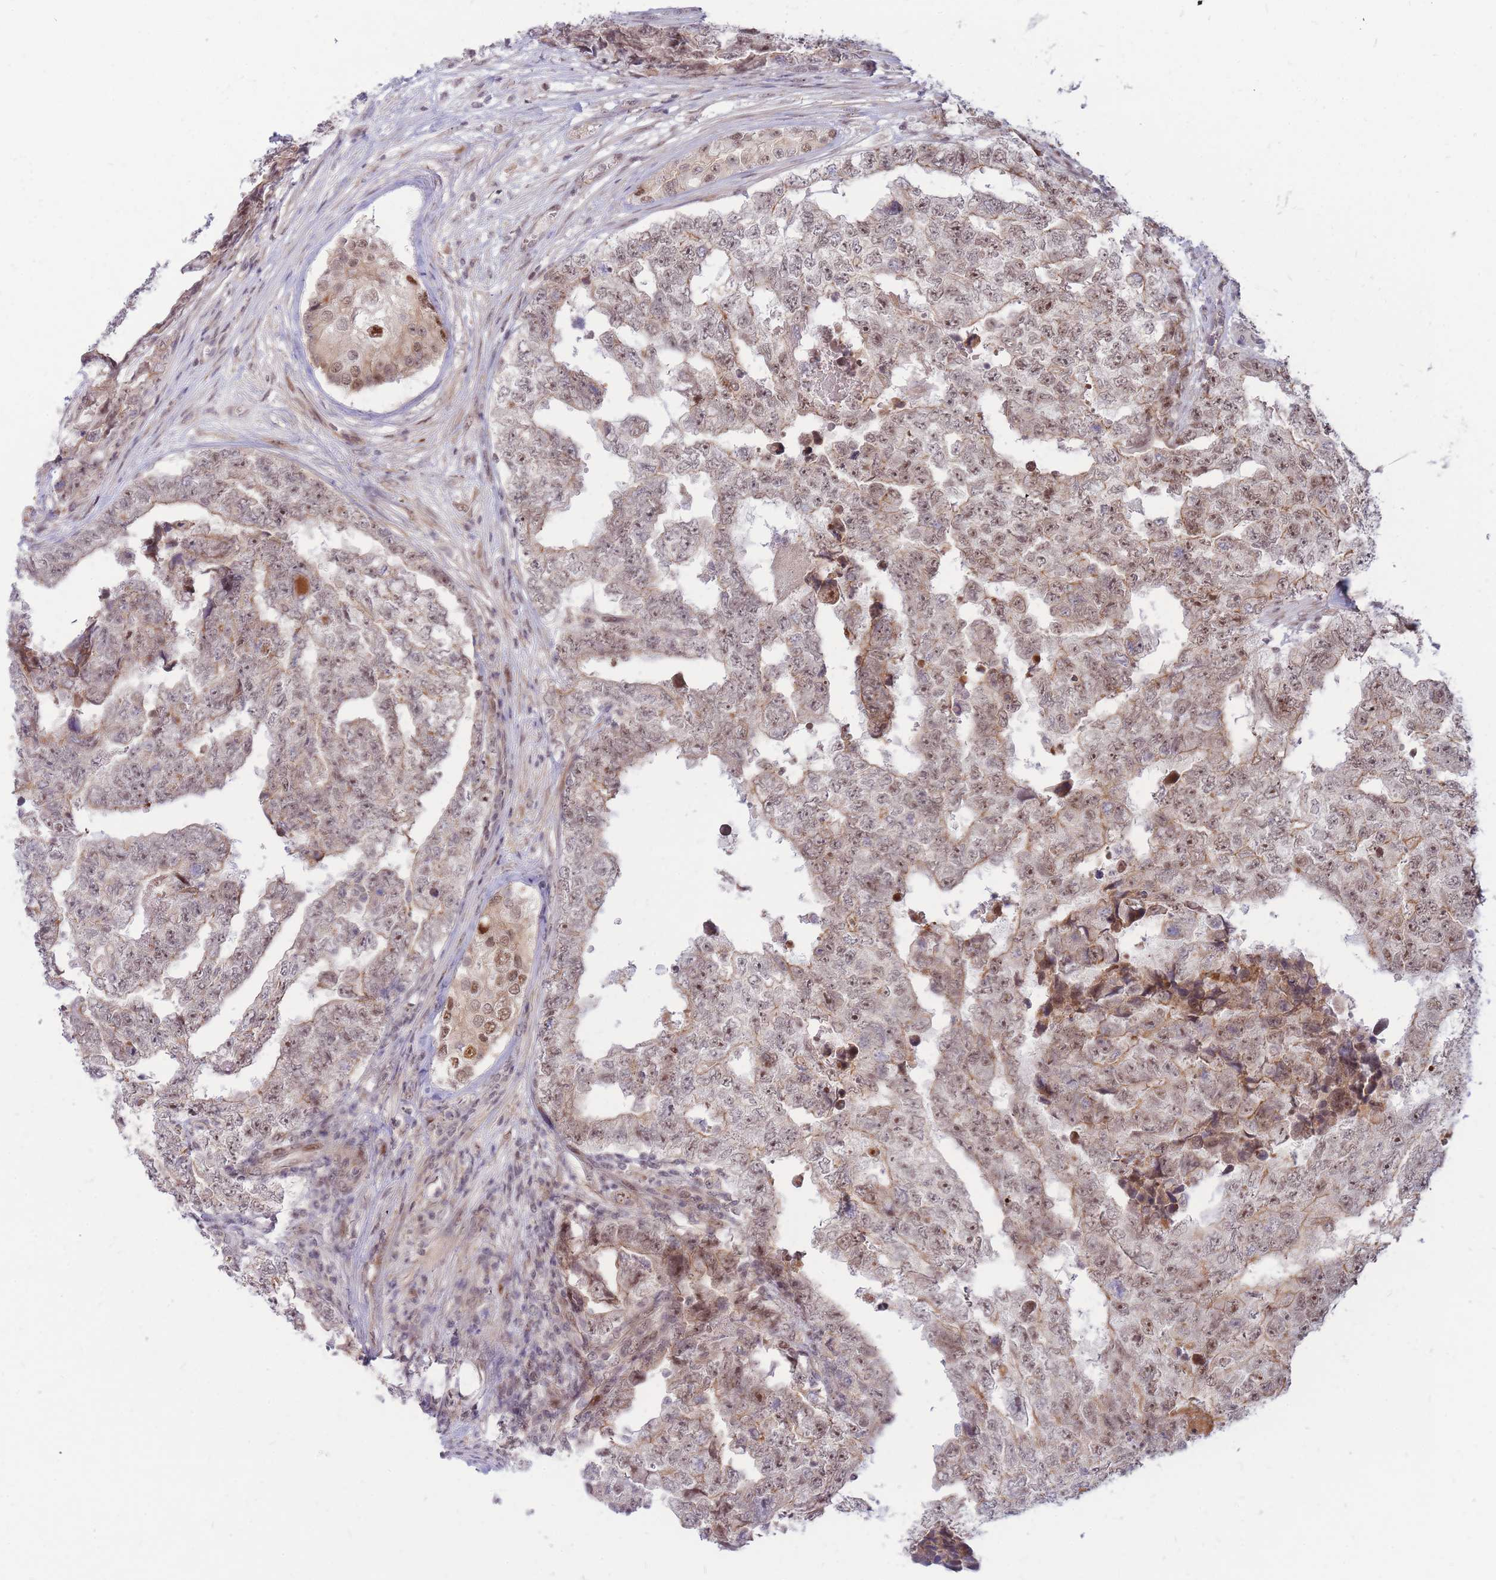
{"staining": {"intensity": "weak", "quantity": ">75%", "location": "cytoplasmic/membranous,nuclear"}, "tissue": "testis cancer", "cell_type": "Tumor cells", "image_type": "cancer", "snomed": [{"axis": "morphology", "description": "Carcinoma, Embryonal, NOS"}, {"axis": "topography", "description": "Testis"}], "caption": "Immunohistochemical staining of testis embryonal carcinoma reveals low levels of weak cytoplasmic/membranous and nuclear protein expression in approximately >75% of tumor cells.", "gene": "ERICH6B", "patient": {"sex": "male", "age": 25}}